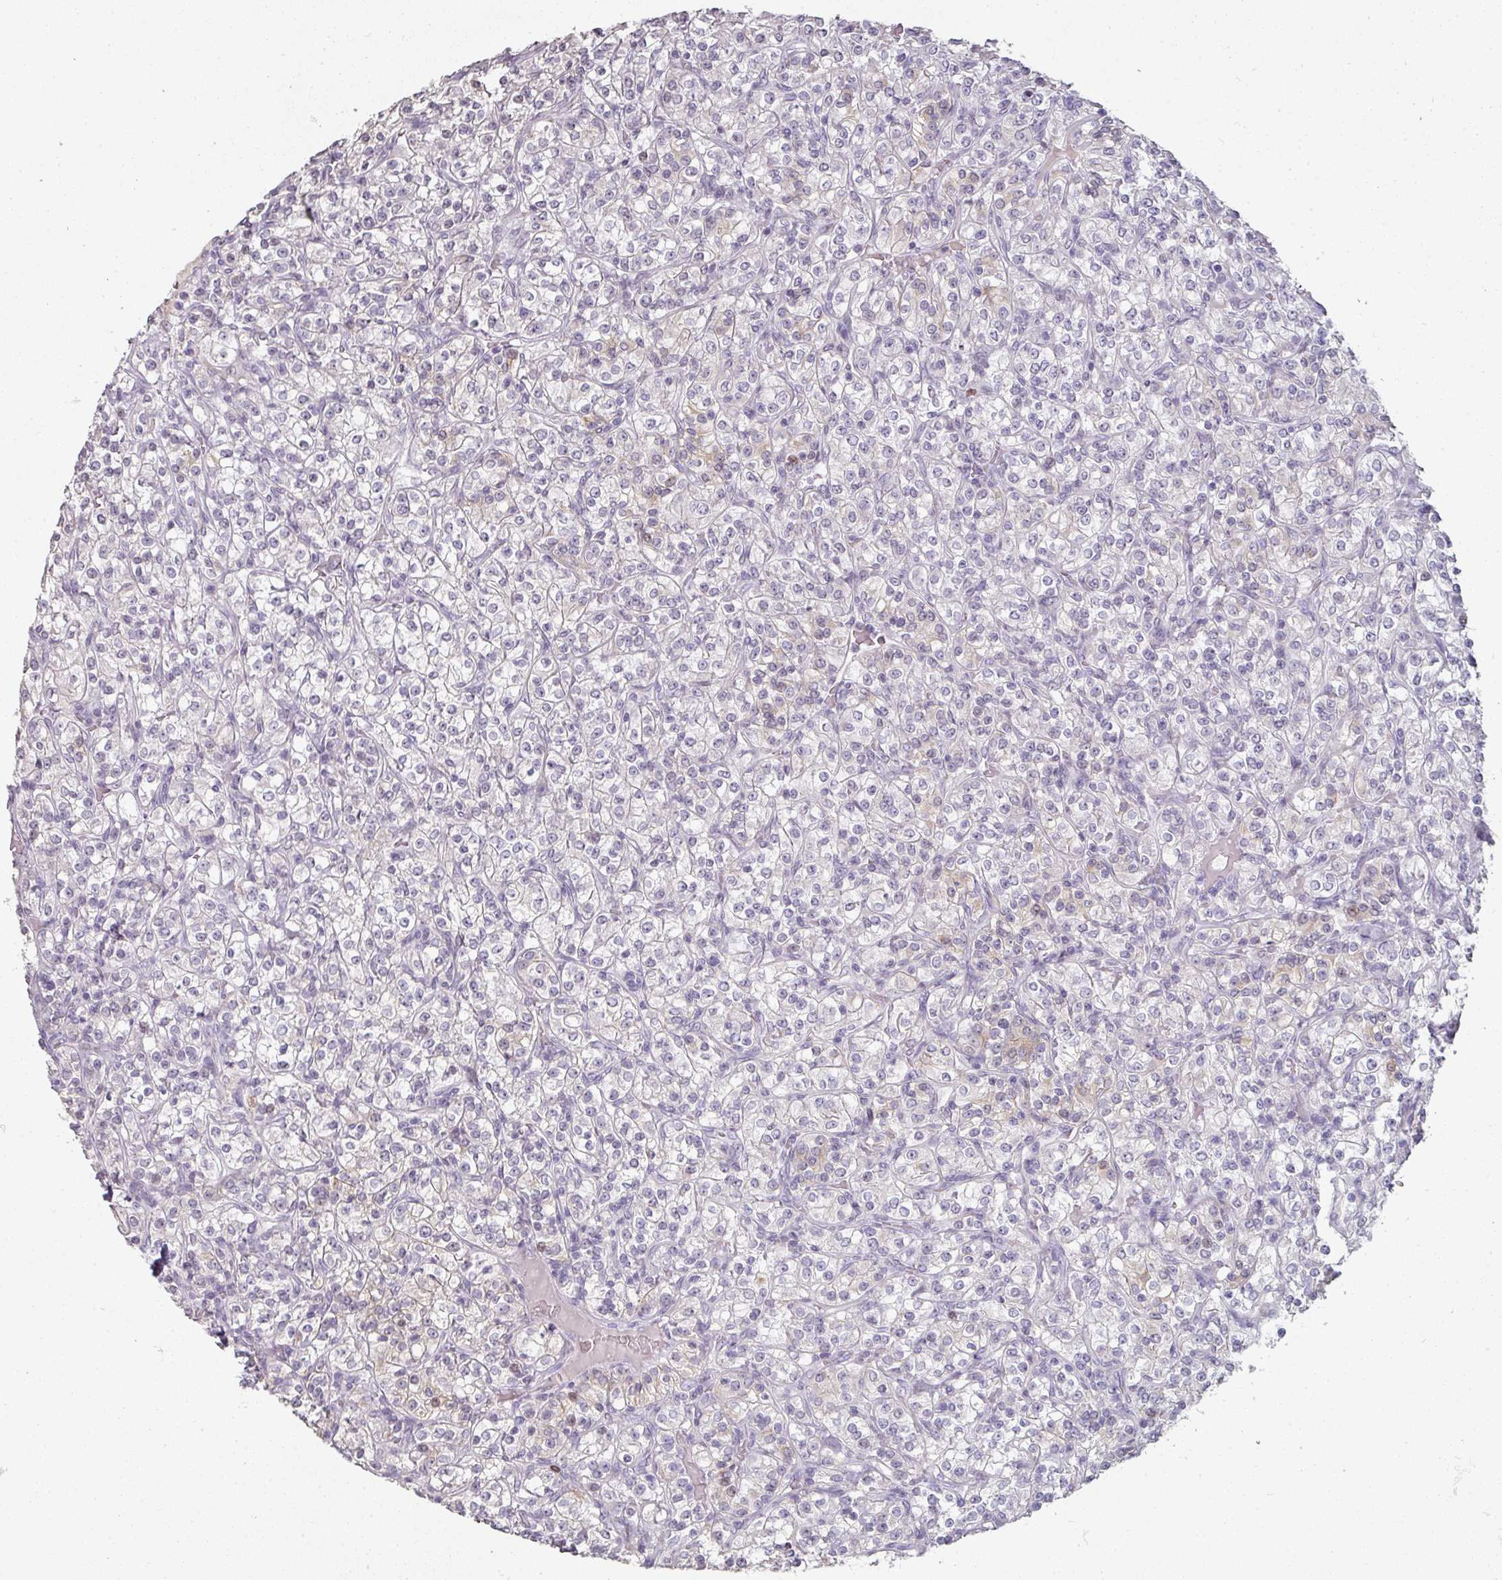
{"staining": {"intensity": "negative", "quantity": "none", "location": "none"}, "tissue": "renal cancer", "cell_type": "Tumor cells", "image_type": "cancer", "snomed": [{"axis": "morphology", "description": "Adenocarcinoma, NOS"}, {"axis": "topography", "description": "Kidney"}], "caption": "Immunohistochemistry (IHC) of human renal cancer shows no staining in tumor cells.", "gene": "GTF2H3", "patient": {"sex": "male", "age": 77}}